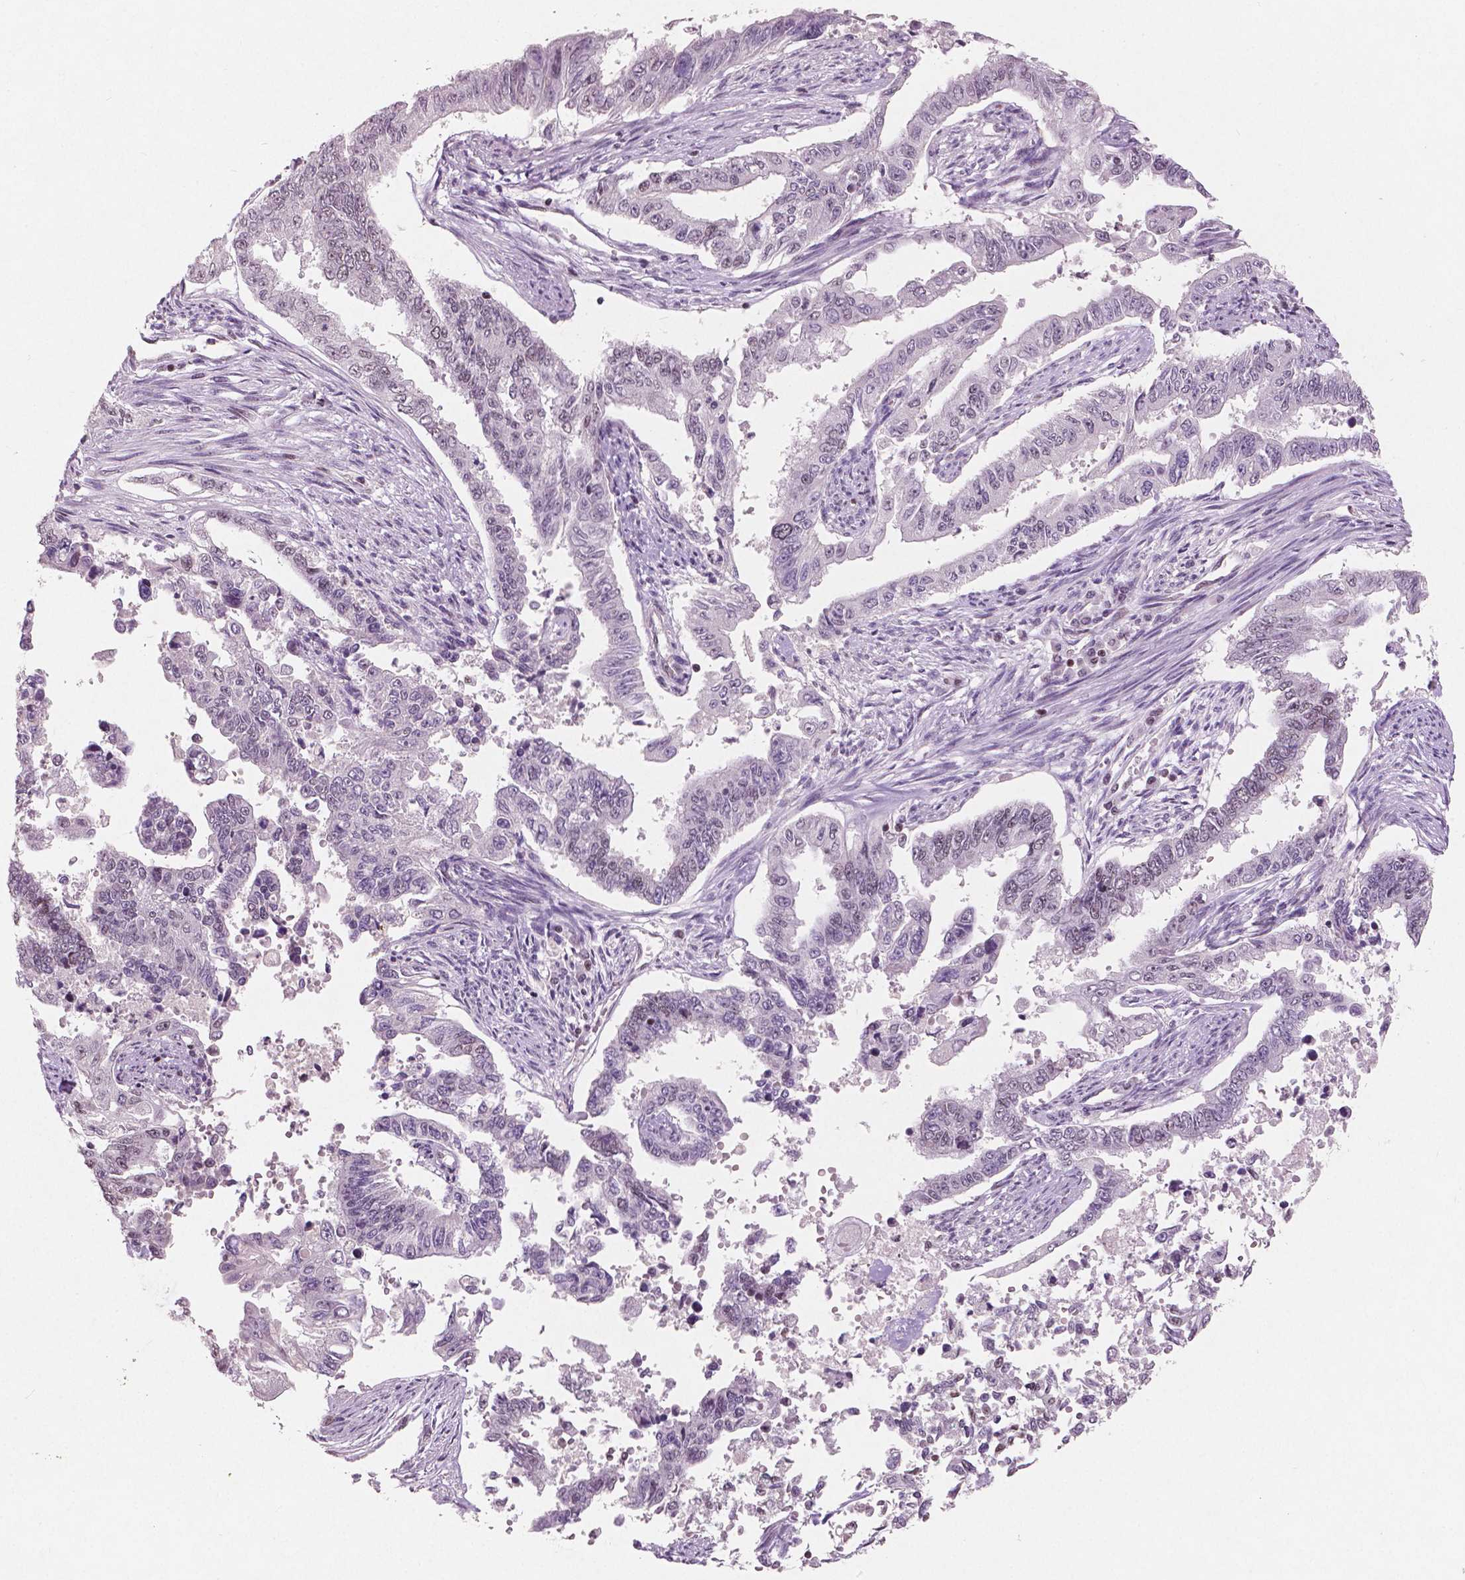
{"staining": {"intensity": "negative", "quantity": "none", "location": "none"}, "tissue": "endometrial cancer", "cell_type": "Tumor cells", "image_type": "cancer", "snomed": [{"axis": "morphology", "description": "Adenocarcinoma, NOS"}, {"axis": "topography", "description": "Uterus"}], "caption": "This is a photomicrograph of IHC staining of adenocarcinoma (endometrial), which shows no positivity in tumor cells. (Stains: DAB immunohistochemistry (IHC) with hematoxylin counter stain, Microscopy: brightfield microscopy at high magnification).", "gene": "BRD4", "patient": {"sex": "female", "age": 59}}